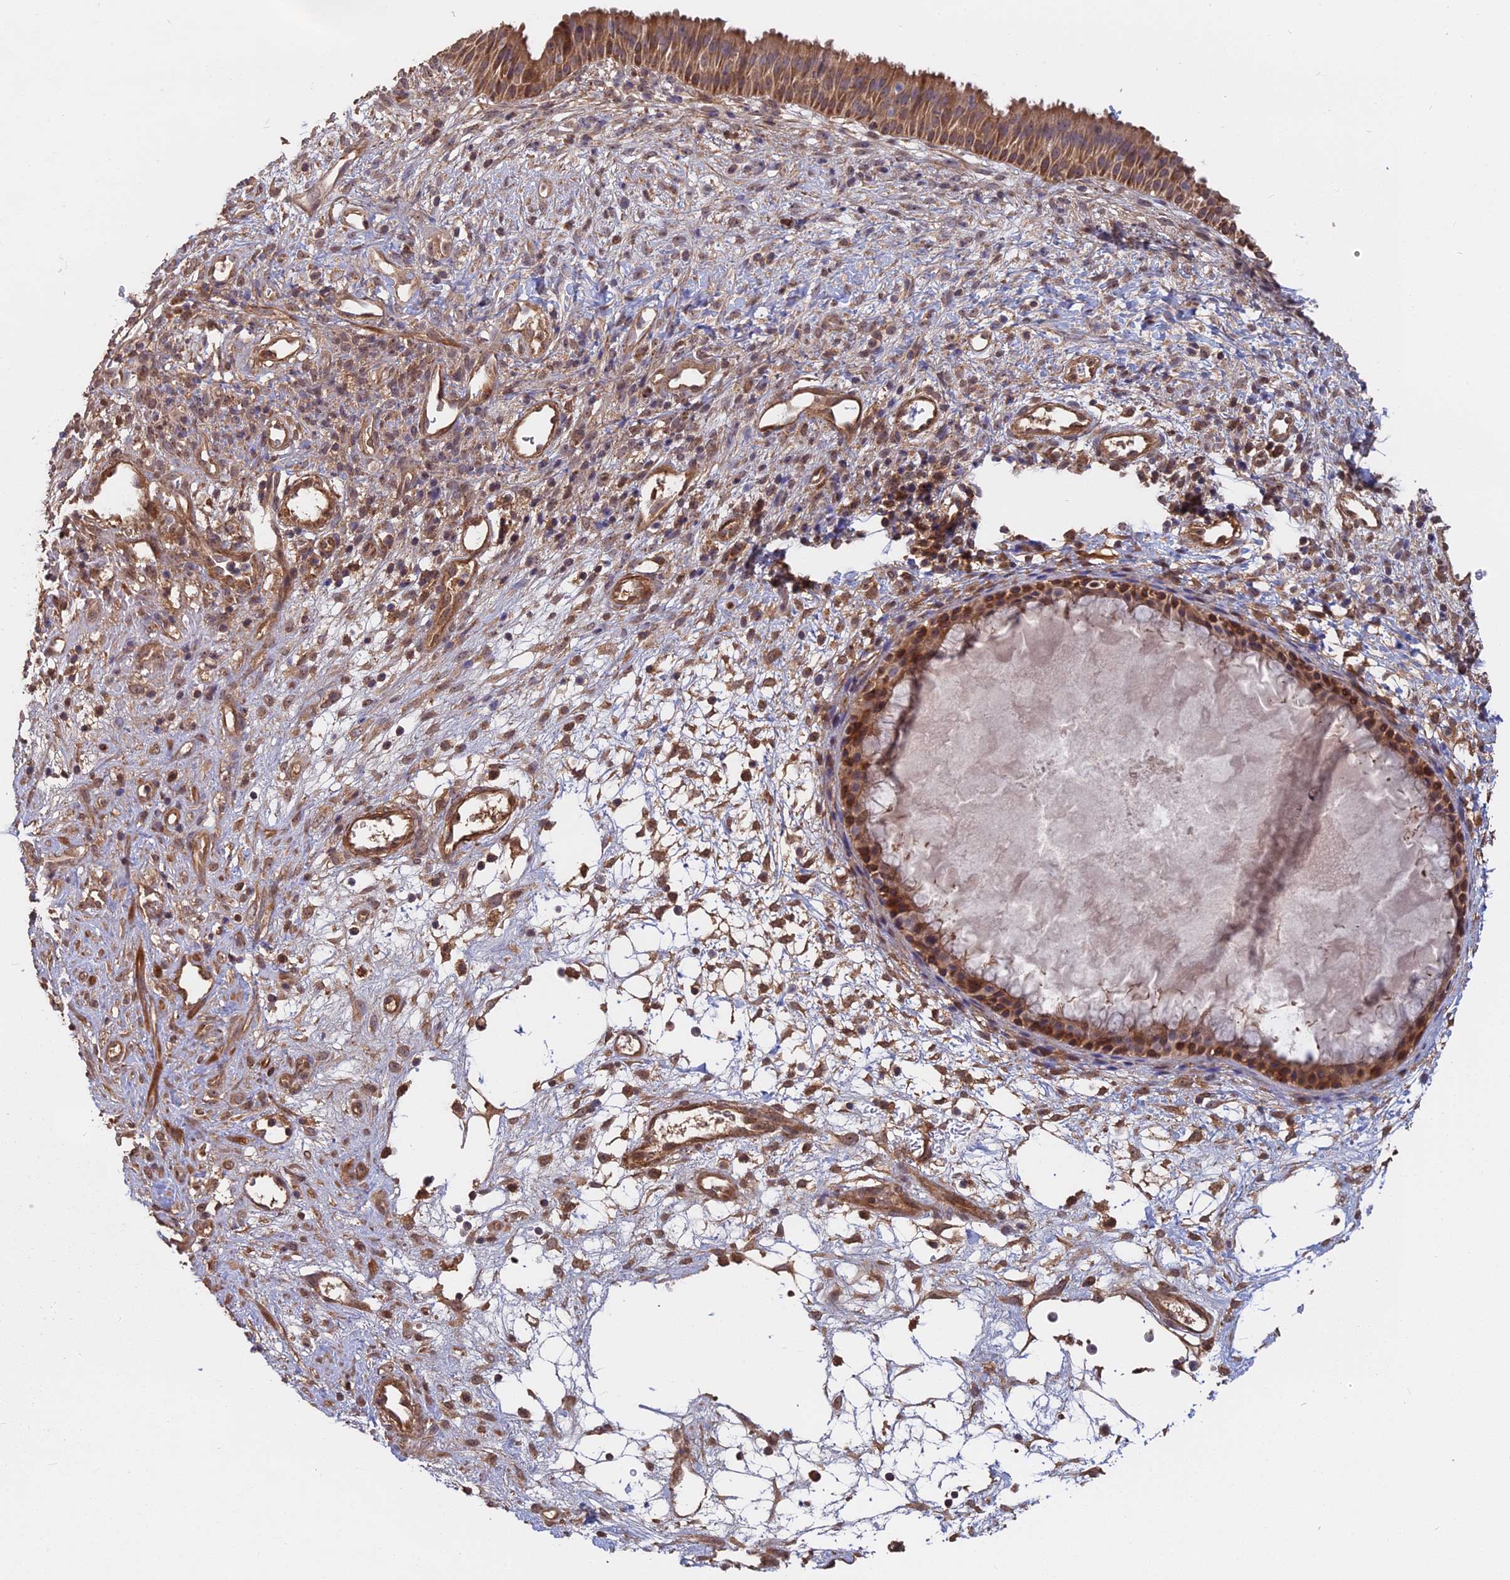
{"staining": {"intensity": "moderate", "quantity": ">75%", "location": "cytoplasmic/membranous"}, "tissue": "nasopharynx", "cell_type": "Respiratory epithelial cells", "image_type": "normal", "snomed": [{"axis": "morphology", "description": "Normal tissue, NOS"}, {"axis": "topography", "description": "Nasopharynx"}], "caption": "A micrograph showing moderate cytoplasmic/membranous expression in approximately >75% of respiratory epithelial cells in unremarkable nasopharynx, as visualized by brown immunohistochemical staining.", "gene": "SAC3D1", "patient": {"sex": "male", "age": 22}}